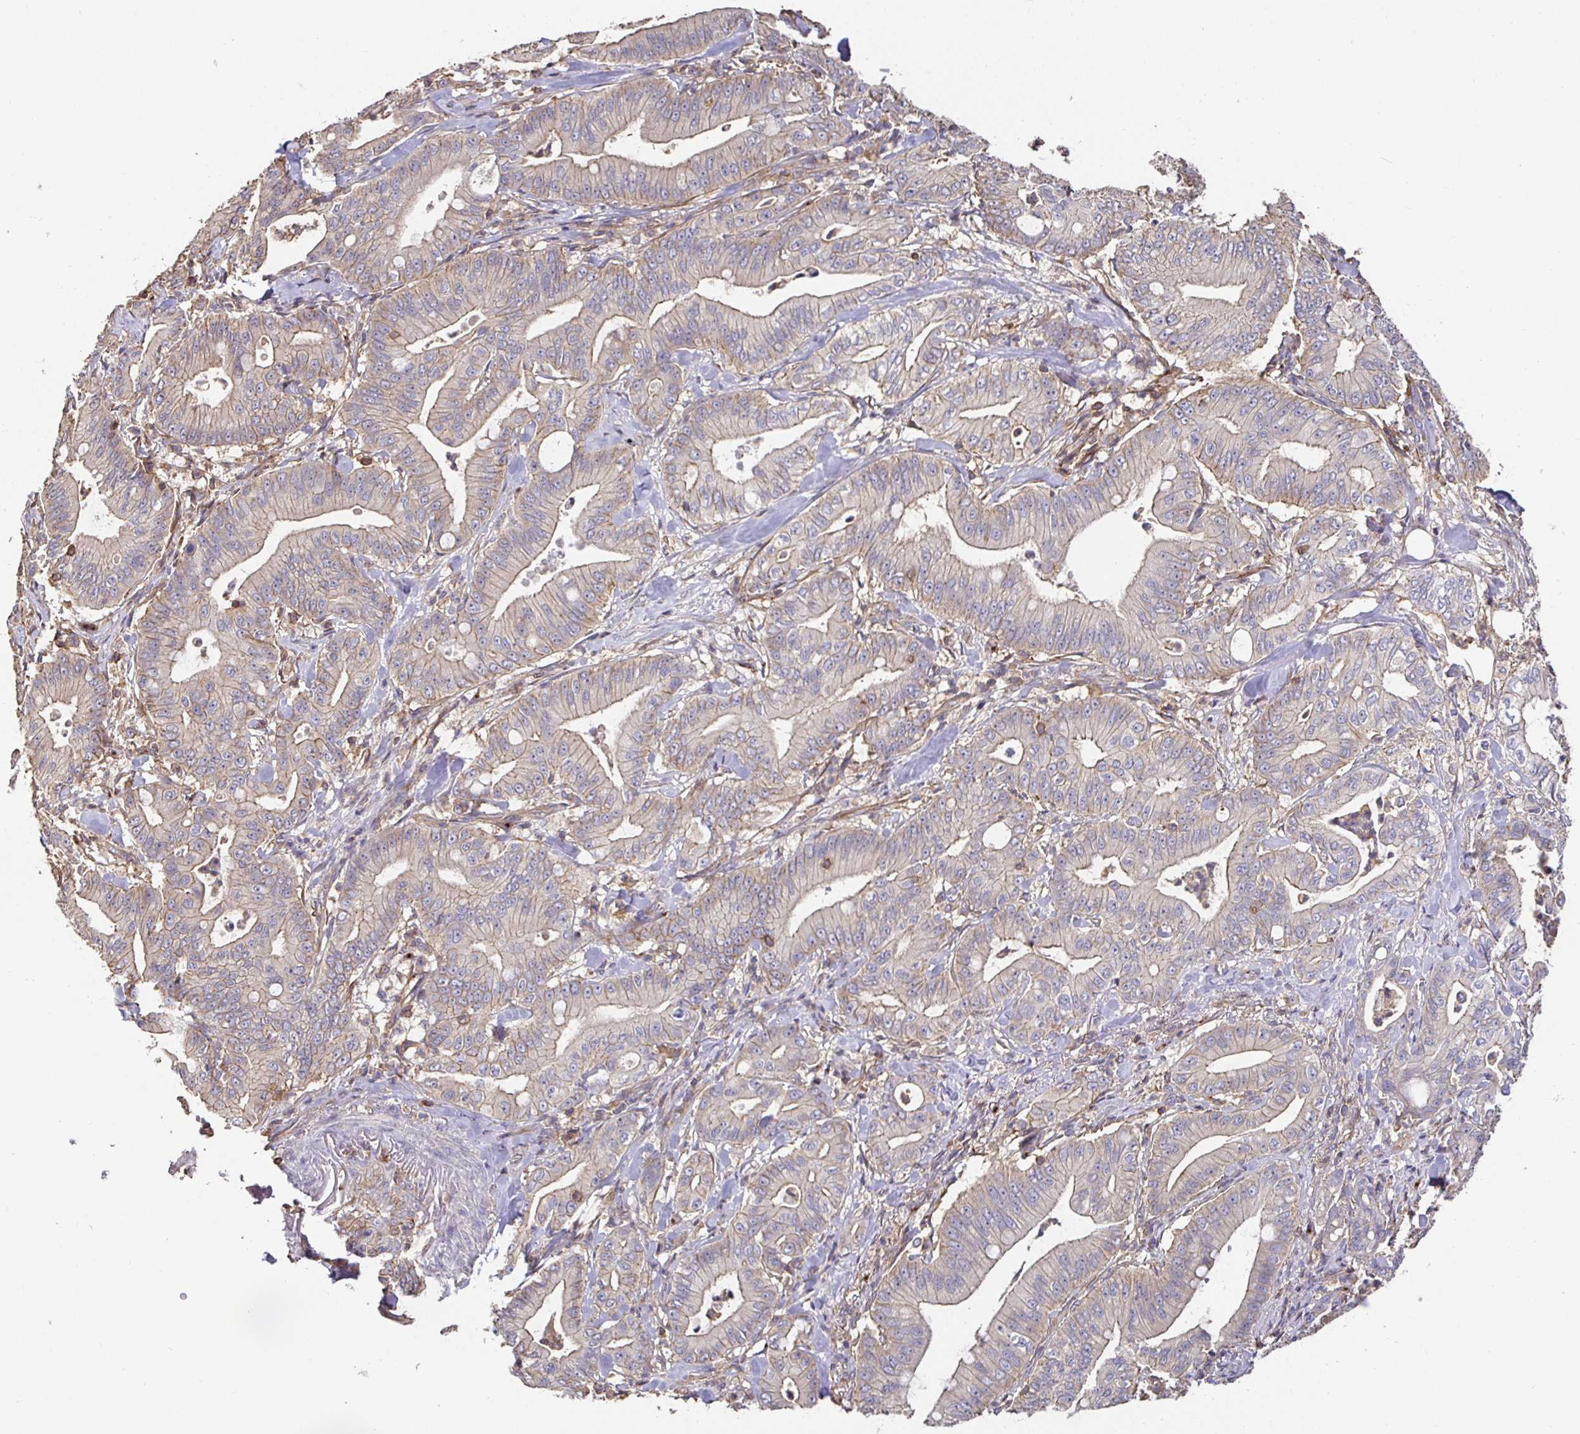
{"staining": {"intensity": "weak", "quantity": "25%-75%", "location": "cytoplasmic/membranous"}, "tissue": "pancreatic cancer", "cell_type": "Tumor cells", "image_type": "cancer", "snomed": [{"axis": "morphology", "description": "Adenocarcinoma, NOS"}, {"axis": "topography", "description": "Pancreas"}], "caption": "Weak cytoplasmic/membranous expression is identified in about 25%-75% of tumor cells in pancreatic adenocarcinoma. (DAB IHC with brightfield microscopy, high magnification).", "gene": "C1QTNF7", "patient": {"sex": "male", "age": 71}}